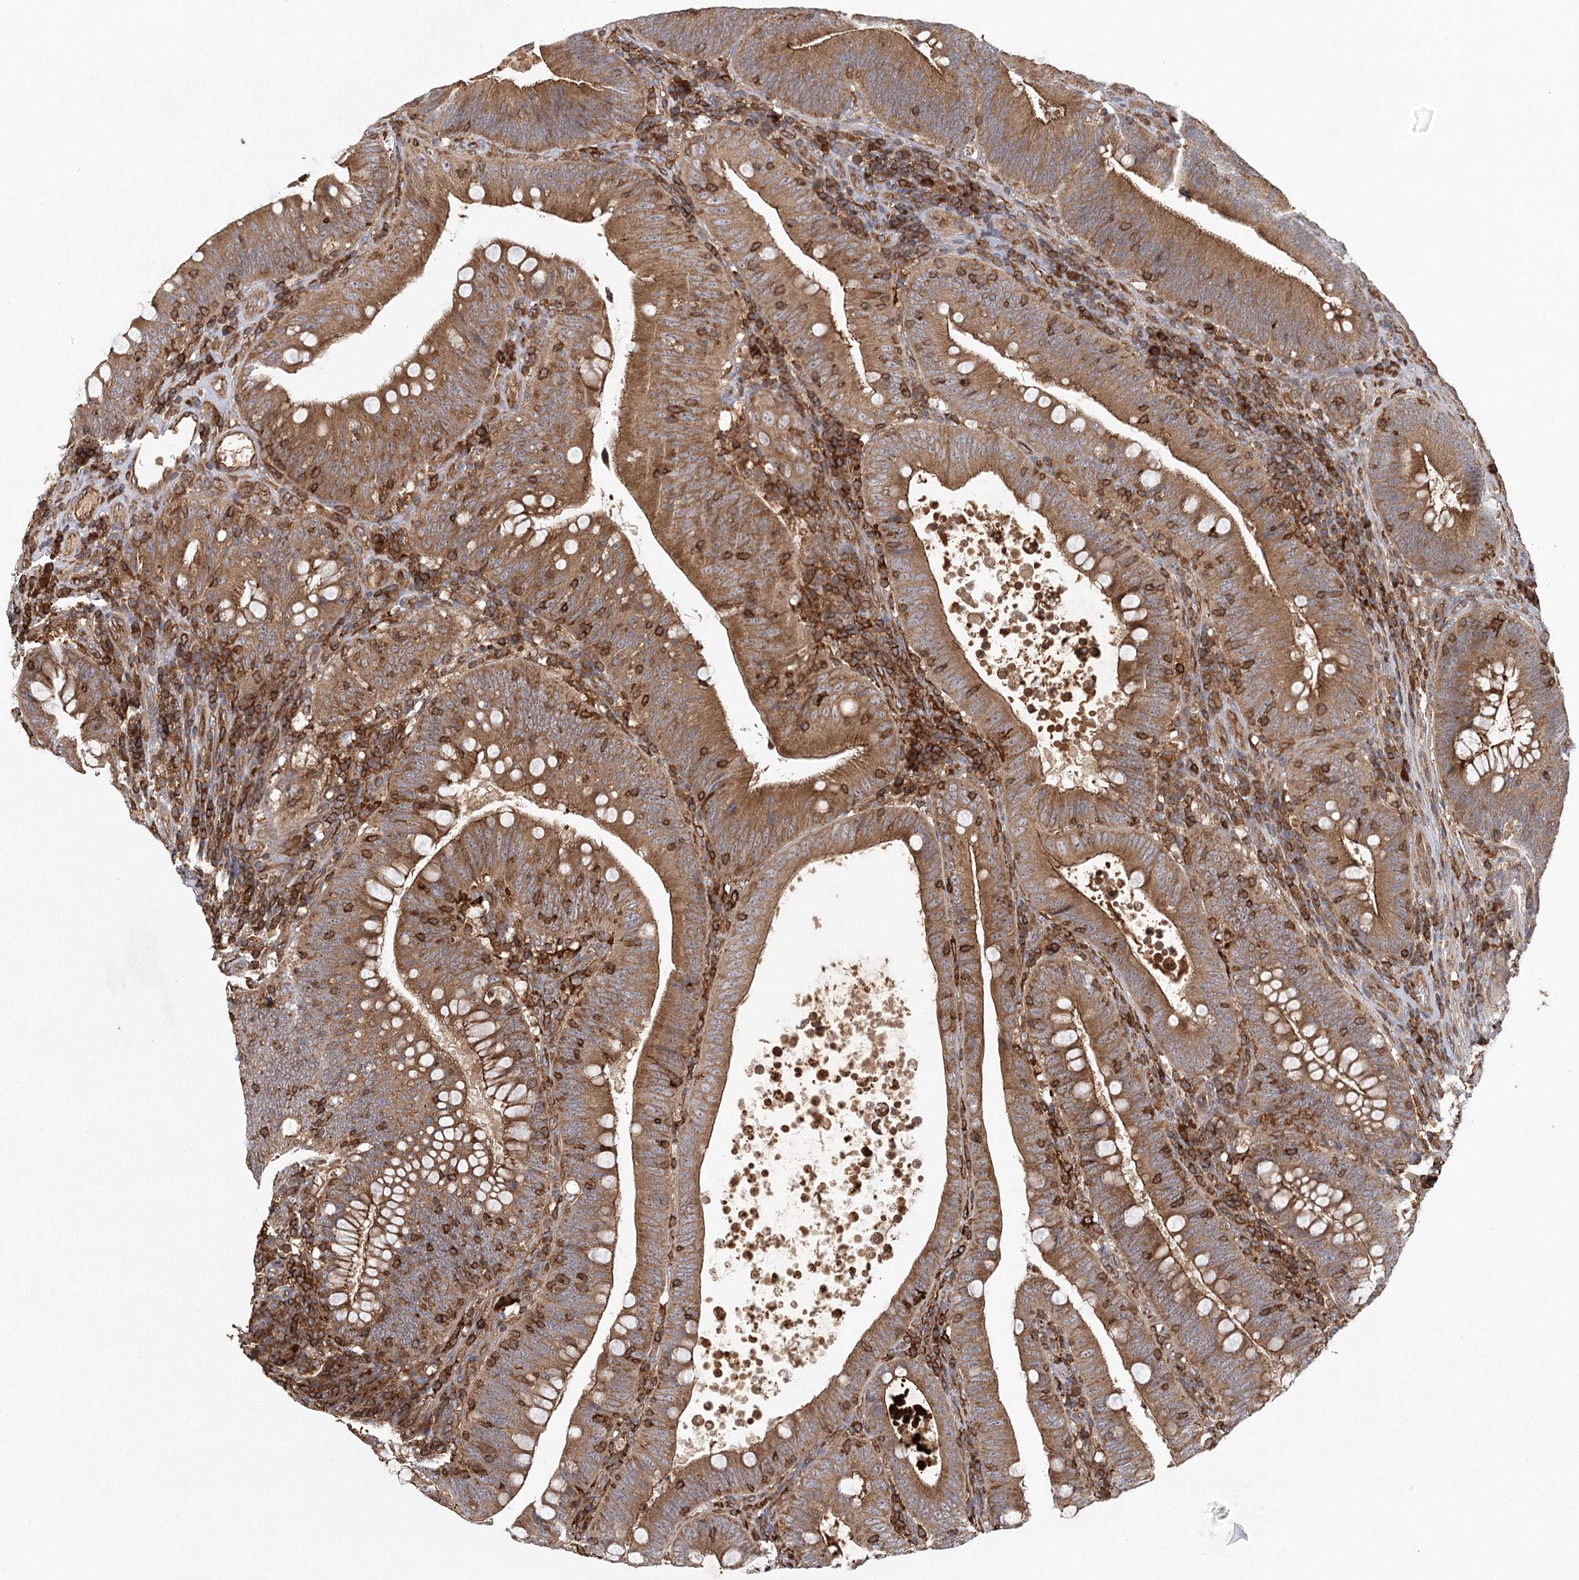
{"staining": {"intensity": "moderate", "quantity": ">75%", "location": "cytoplasmic/membranous"}, "tissue": "colorectal cancer", "cell_type": "Tumor cells", "image_type": "cancer", "snomed": [{"axis": "morphology", "description": "Normal tissue, NOS"}, {"axis": "topography", "description": "Colon"}], "caption": "Colorectal cancer stained with a protein marker displays moderate staining in tumor cells.", "gene": "PLEKHA7", "patient": {"sex": "female", "age": 82}}